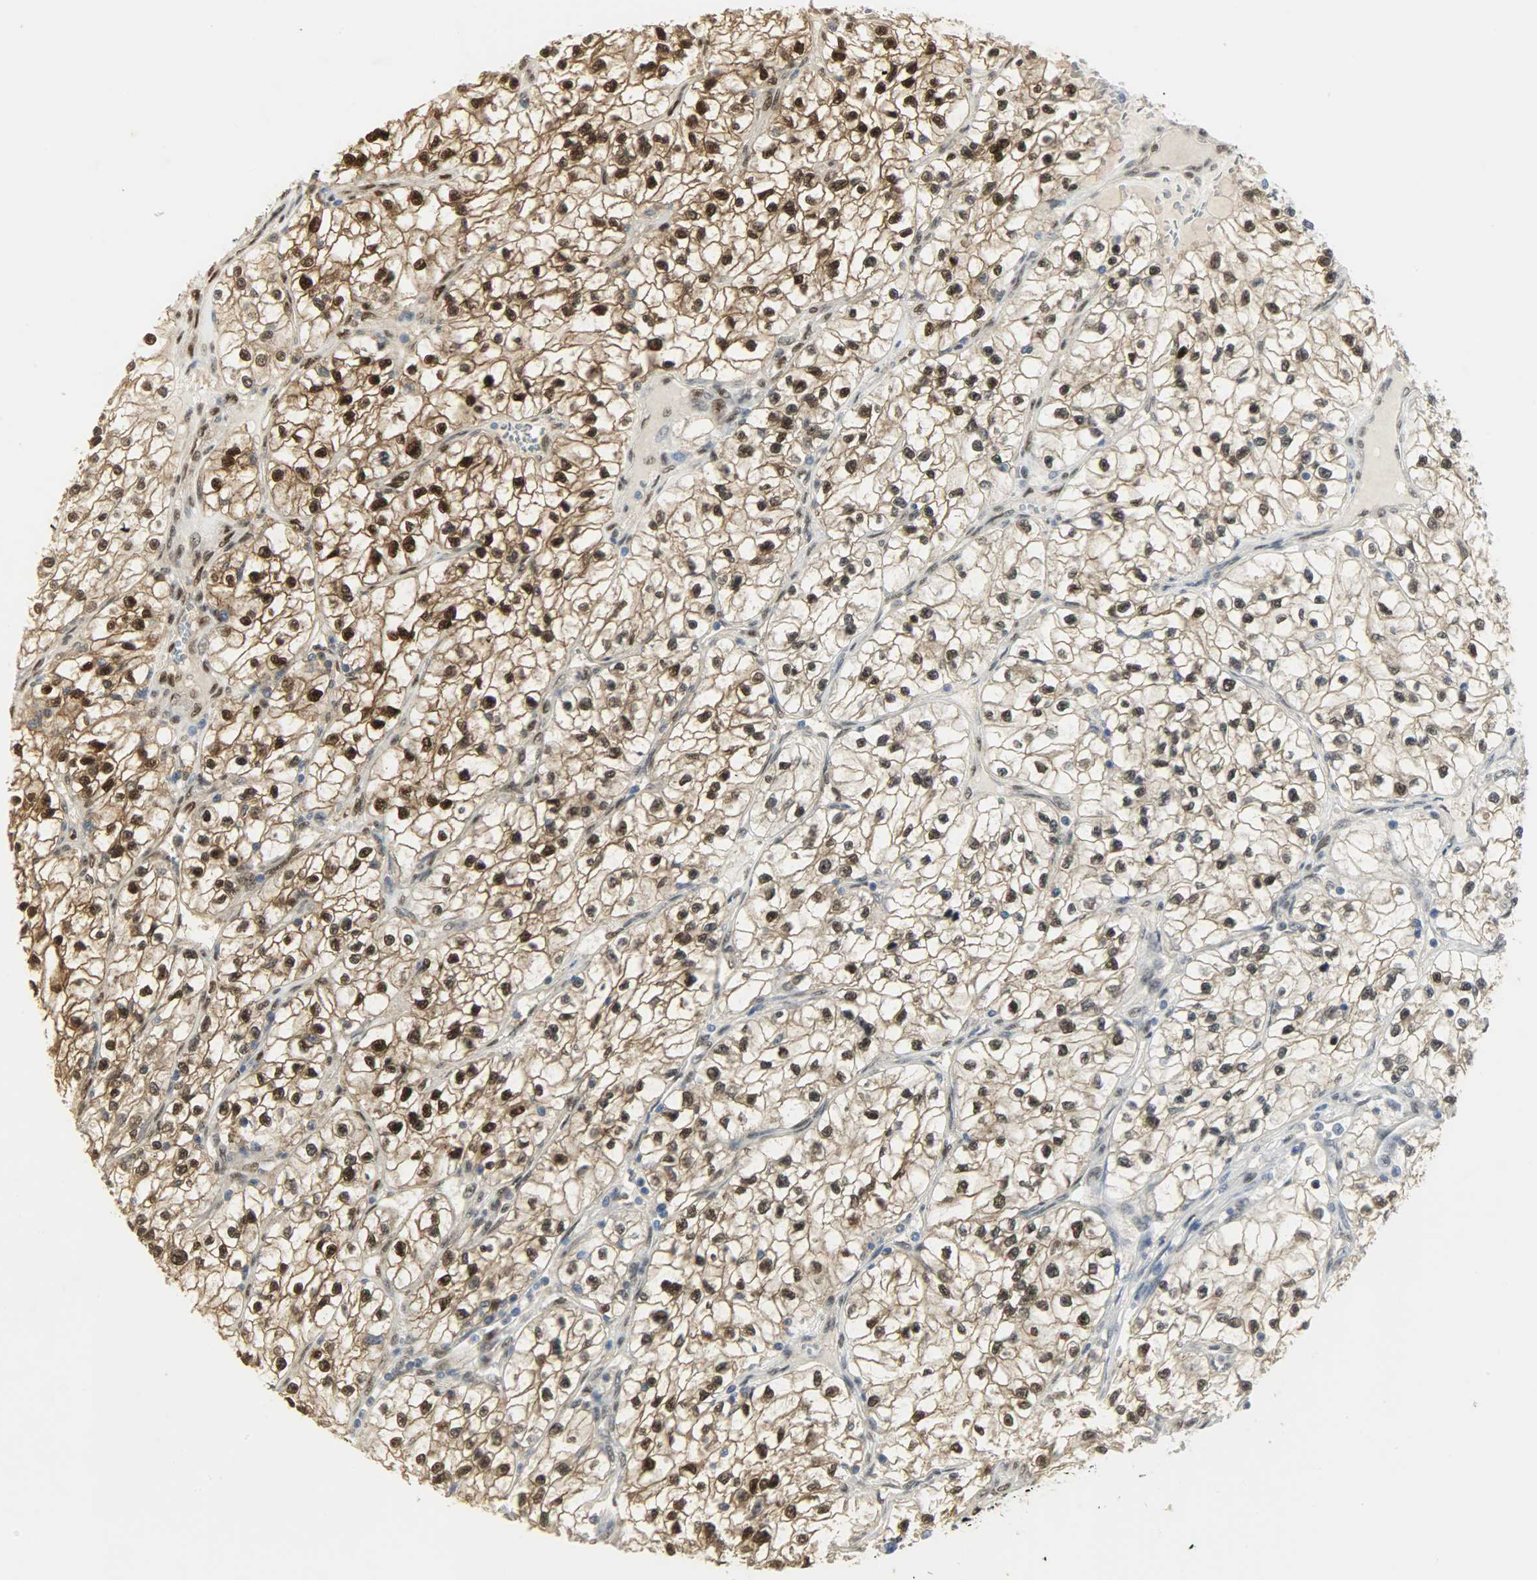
{"staining": {"intensity": "strong", "quantity": "25%-75%", "location": "nuclear"}, "tissue": "renal cancer", "cell_type": "Tumor cells", "image_type": "cancer", "snomed": [{"axis": "morphology", "description": "Adenocarcinoma, NOS"}, {"axis": "topography", "description": "Kidney"}], "caption": "IHC photomicrograph of neoplastic tissue: renal adenocarcinoma stained using IHC demonstrates high levels of strong protein expression localized specifically in the nuclear of tumor cells, appearing as a nuclear brown color.", "gene": "NPEPL1", "patient": {"sex": "female", "age": 57}}